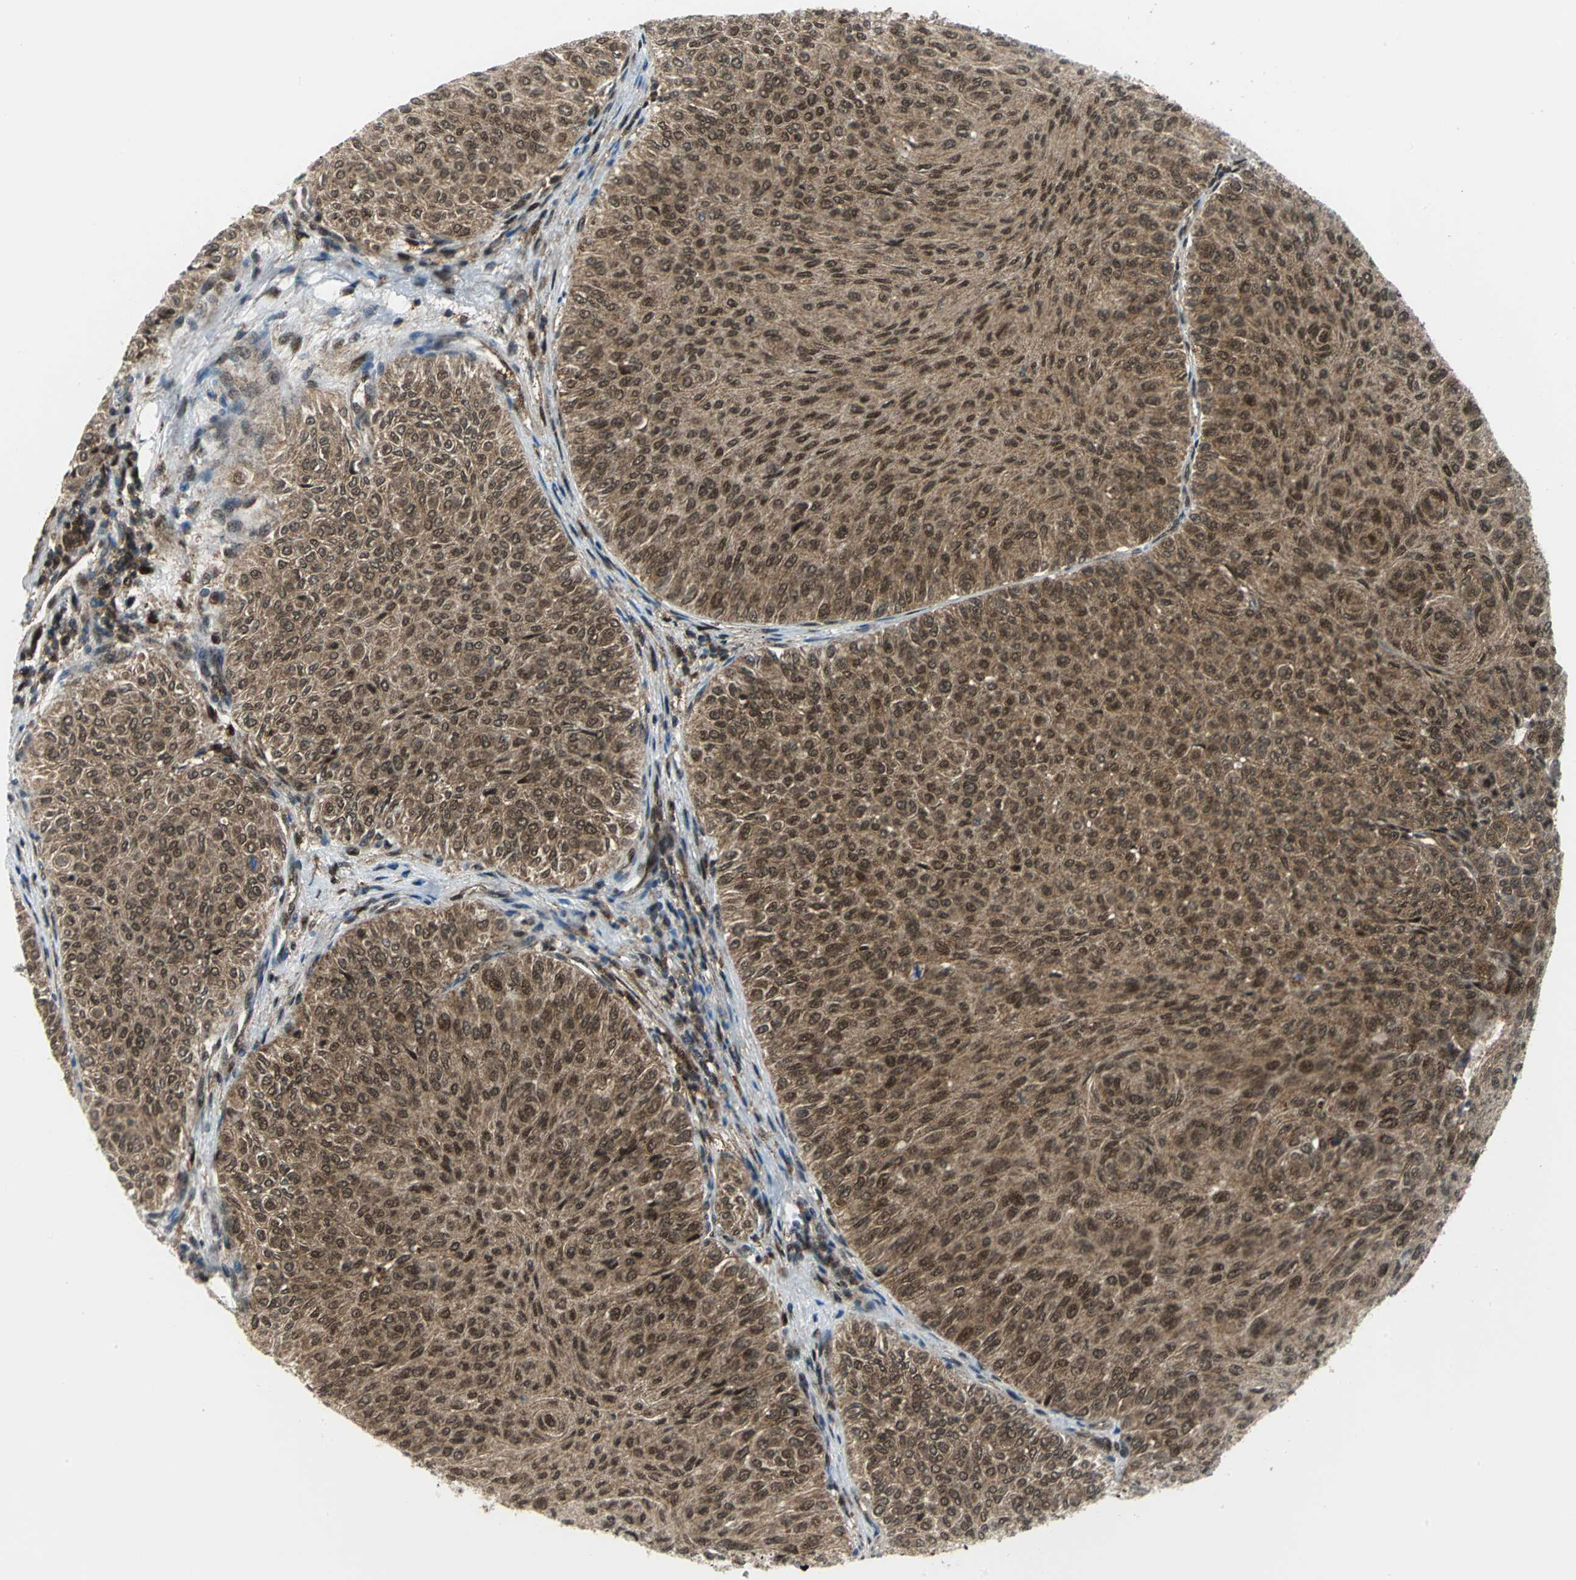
{"staining": {"intensity": "moderate", "quantity": ">75%", "location": "cytoplasmic/membranous,nuclear"}, "tissue": "urothelial cancer", "cell_type": "Tumor cells", "image_type": "cancer", "snomed": [{"axis": "morphology", "description": "Urothelial carcinoma, Low grade"}, {"axis": "topography", "description": "Urinary bladder"}], "caption": "Human urothelial cancer stained with a protein marker shows moderate staining in tumor cells.", "gene": "PSMA4", "patient": {"sex": "male", "age": 78}}